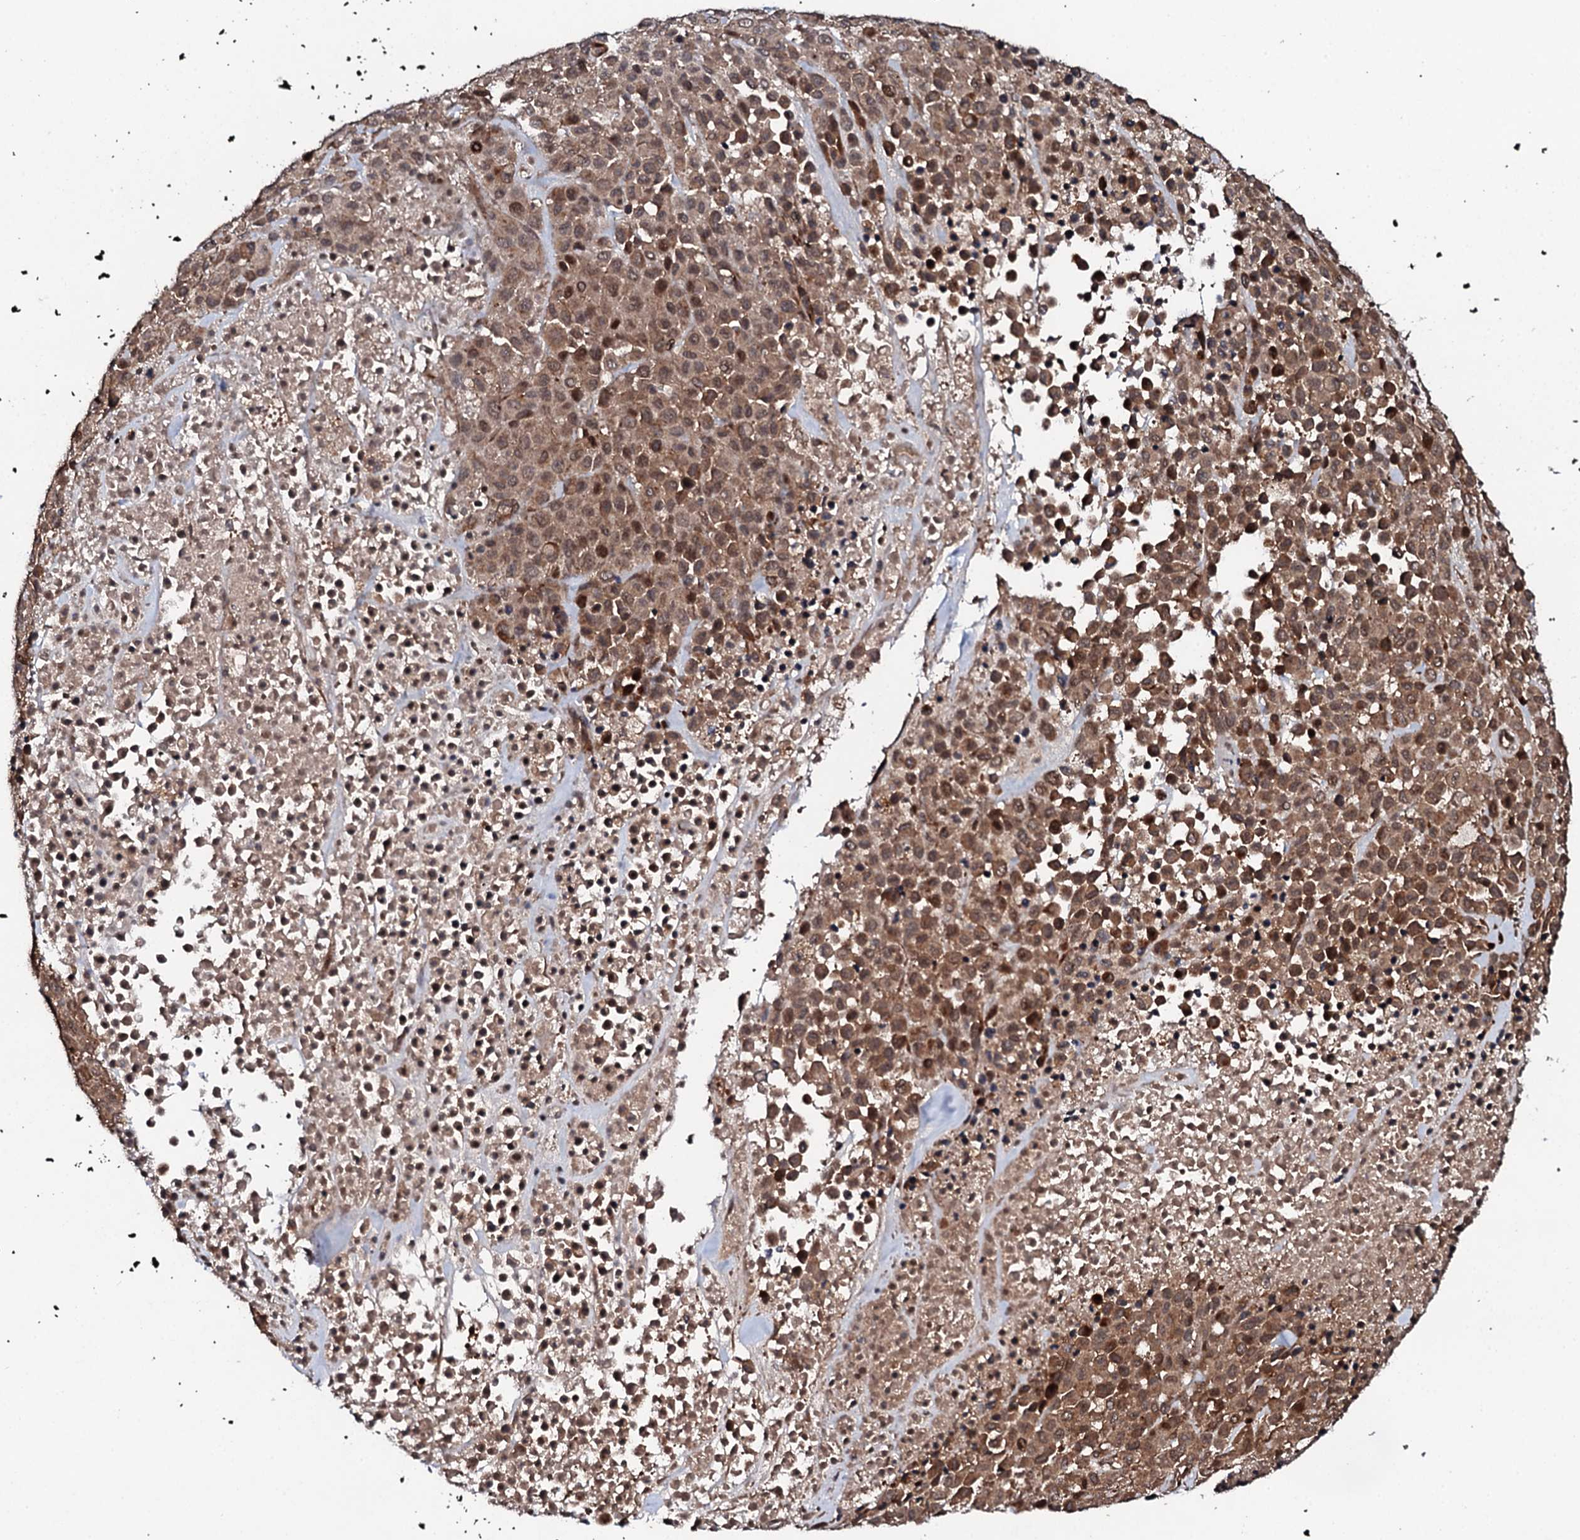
{"staining": {"intensity": "moderate", "quantity": ">75%", "location": "cytoplasmic/membranous,nuclear"}, "tissue": "melanoma", "cell_type": "Tumor cells", "image_type": "cancer", "snomed": [{"axis": "morphology", "description": "Malignant melanoma, Metastatic site"}, {"axis": "topography", "description": "Skin"}], "caption": "Immunohistochemical staining of human malignant melanoma (metastatic site) exhibits medium levels of moderate cytoplasmic/membranous and nuclear expression in approximately >75% of tumor cells.", "gene": "FAM111A", "patient": {"sex": "female", "age": 81}}